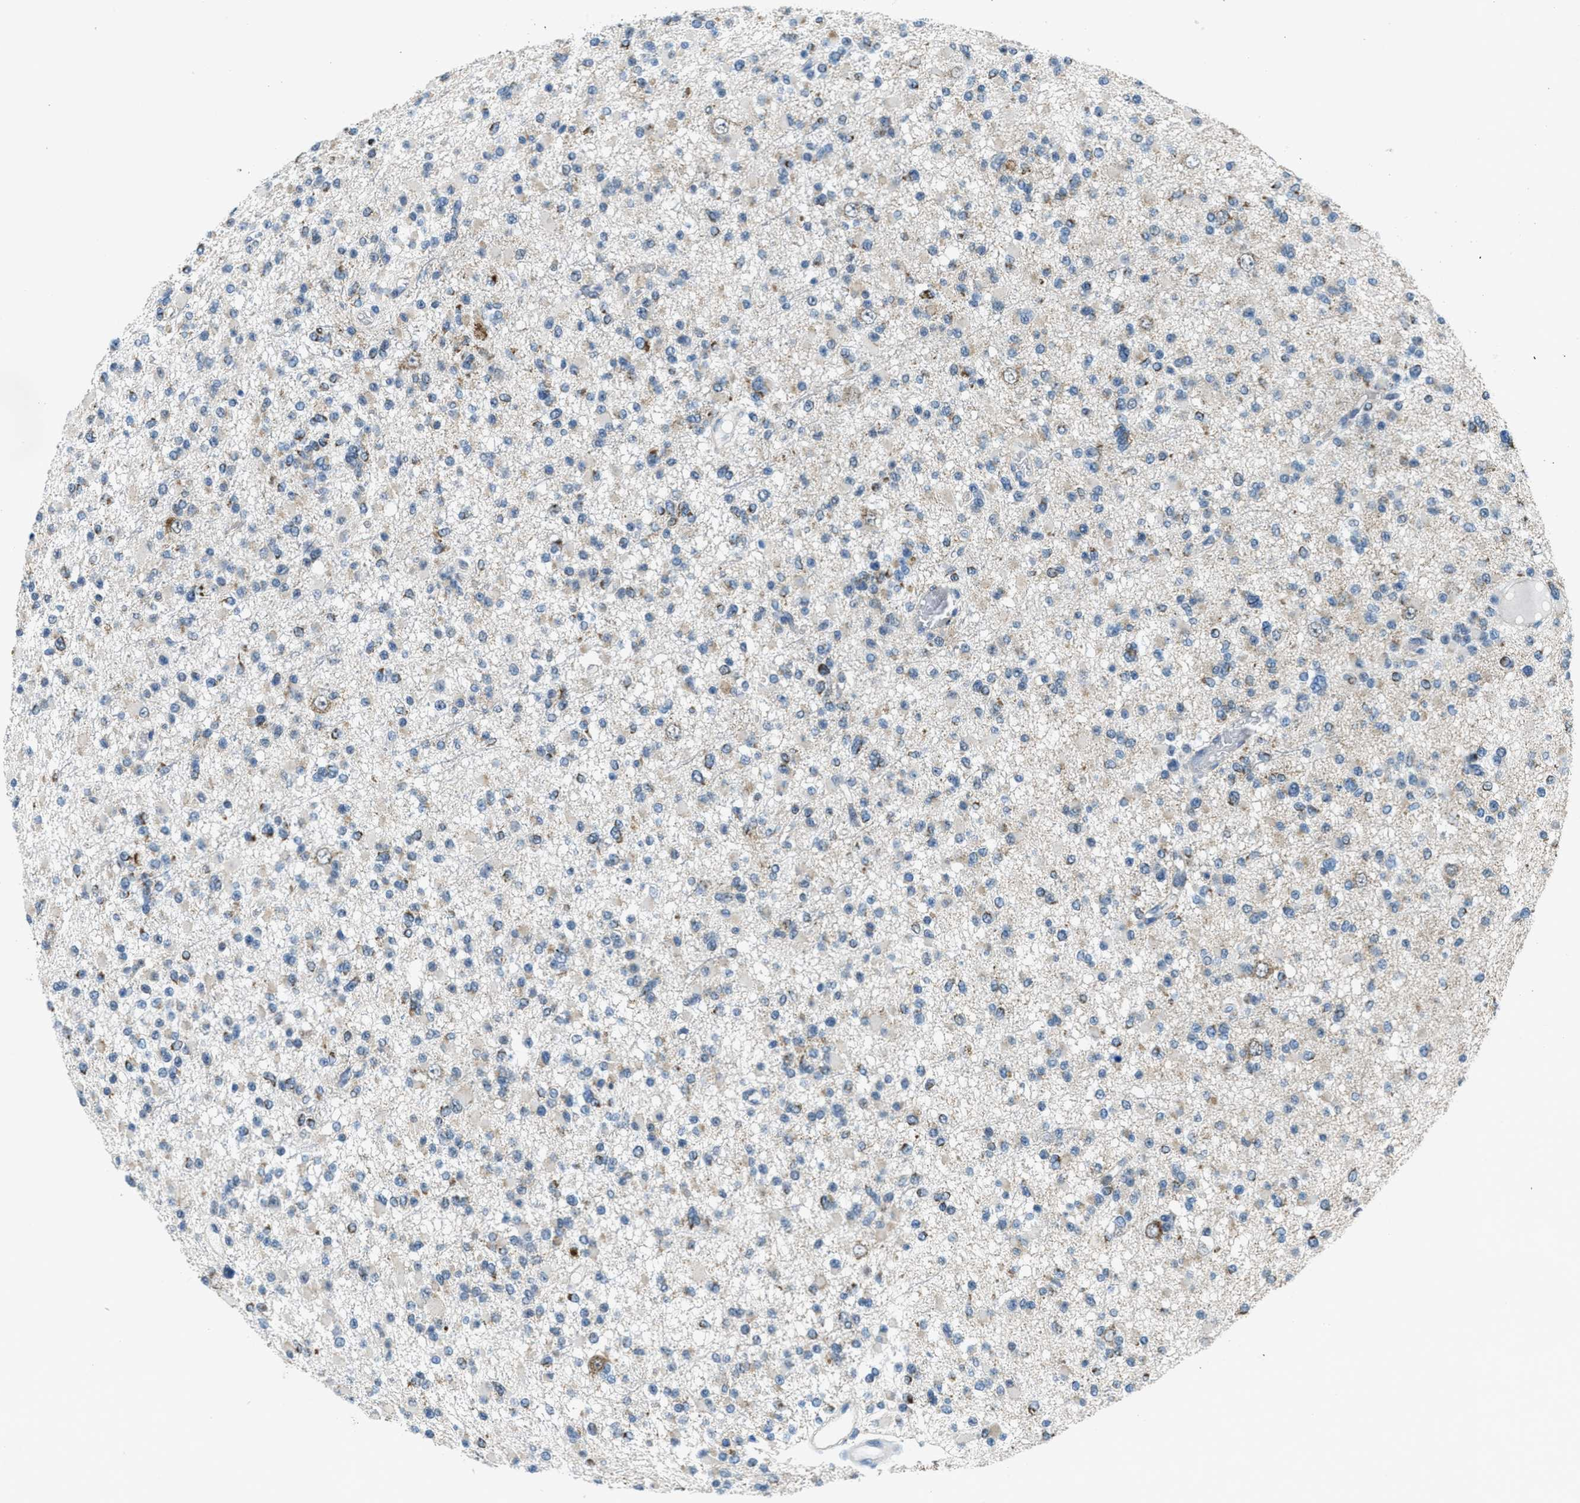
{"staining": {"intensity": "moderate", "quantity": "25%-75%", "location": "cytoplasmic/membranous"}, "tissue": "glioma", "cell_type": "Tumor cells", "image_type": "cancer", "snomed": [{"axis": "morphology", "description": "Glioma, malignant, Low grade"}, {"axis": "topography", "description": "Brain"}], "caption": "This photomicrograph displays IHC staining of malignant glioma (low-grade), with medium moderate cytoplasmic/membranous positivity in about 25%-75% of tumor cells.", "gene": "TOMM70", "patient": {"sex": "female", "age": 22}}